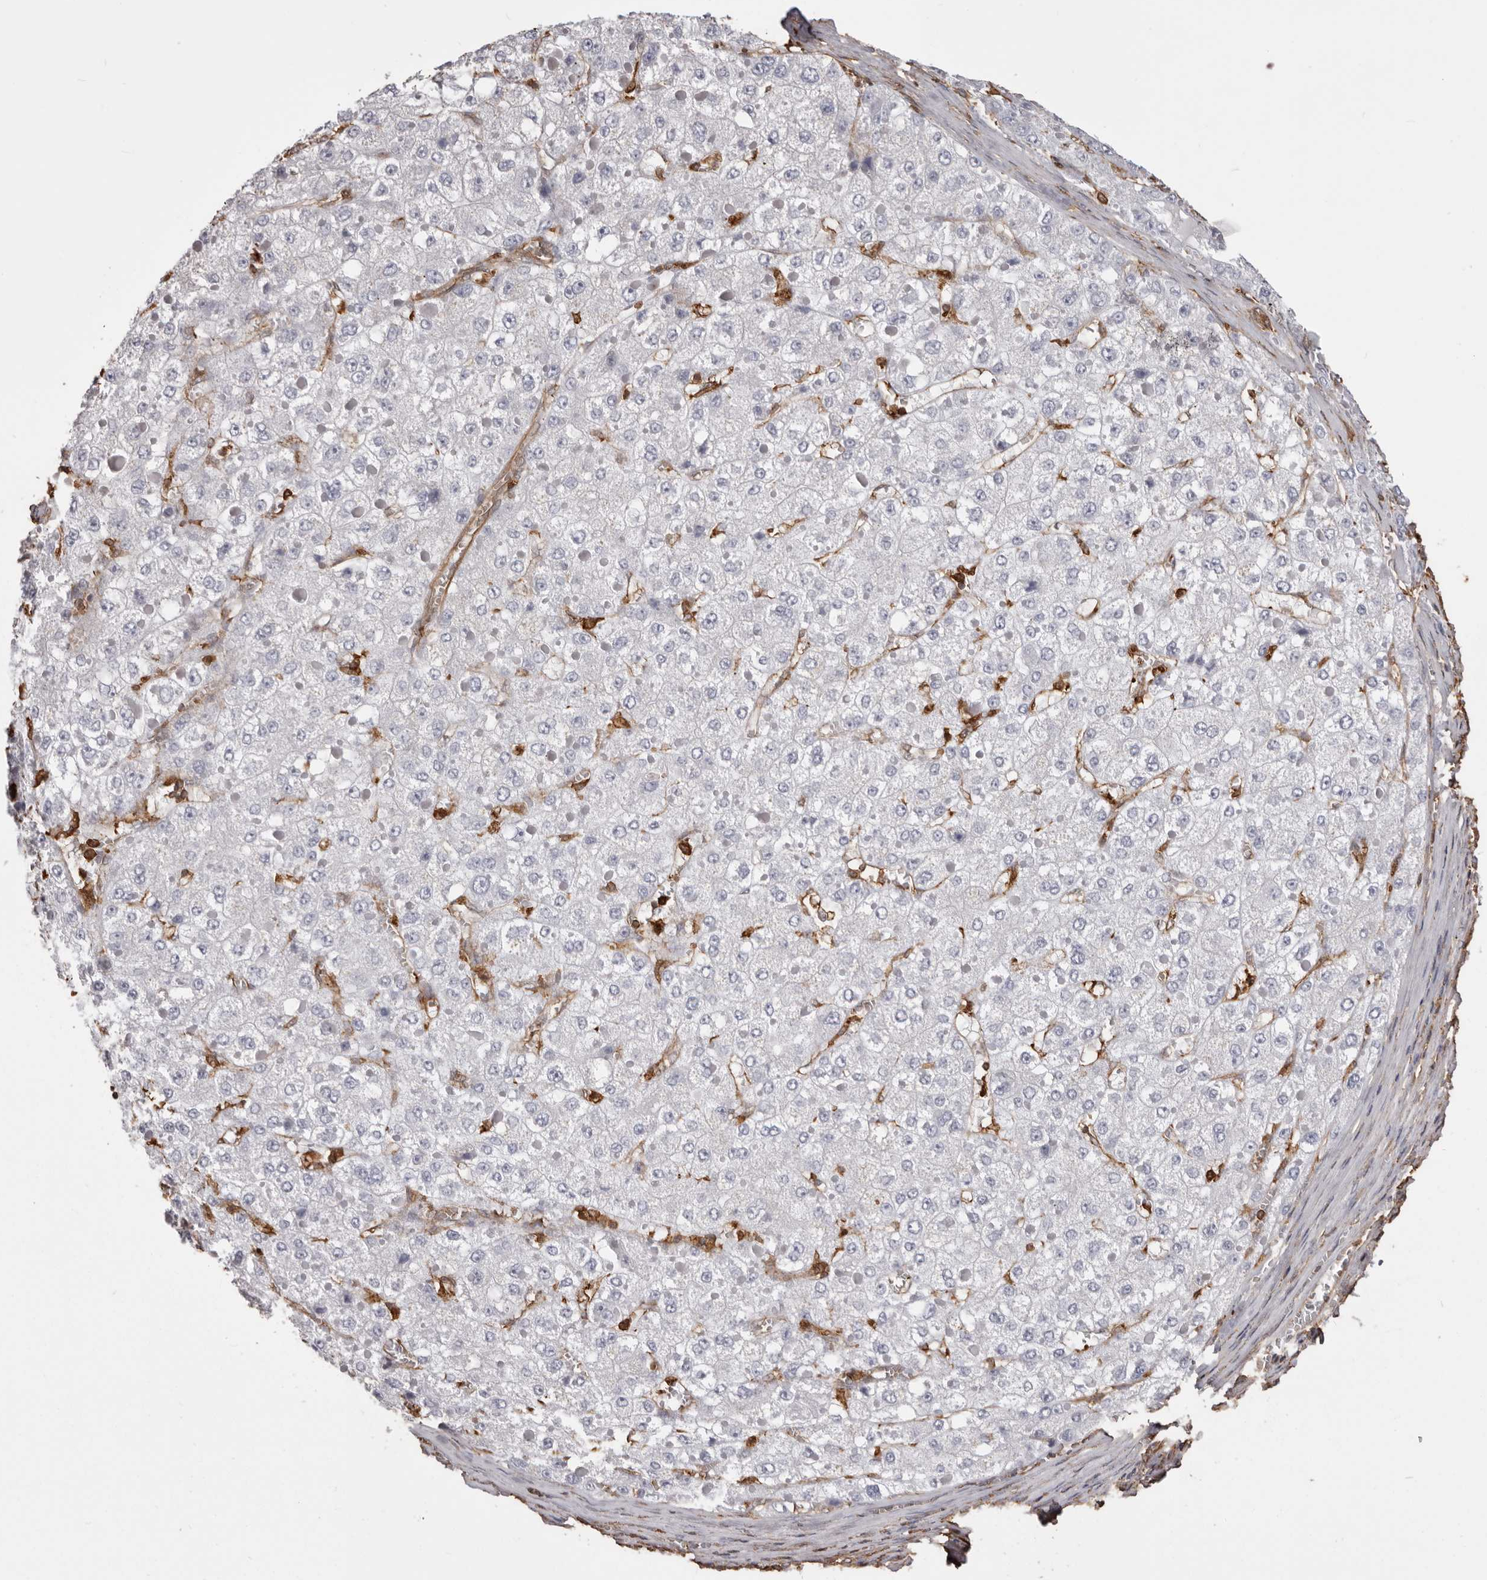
{"staining": {"intensity": "negative", "quantity": "none", "location": "none"}, "tissue": "liver cancer", "cell_type": "Tumor cells", "image_type": "cancer", "snomed": [{"axis": "morphology", "description": "Carcinoma, Hepatocellular, NOS"}, {"axis": "topography", "description": "Liver"}], "caption": "This is an IHC histopathology image of human liver cancer. There is no expression in tumor cells.", "gene": "PKM", "patient": {"sex": "female", "age": 73}}